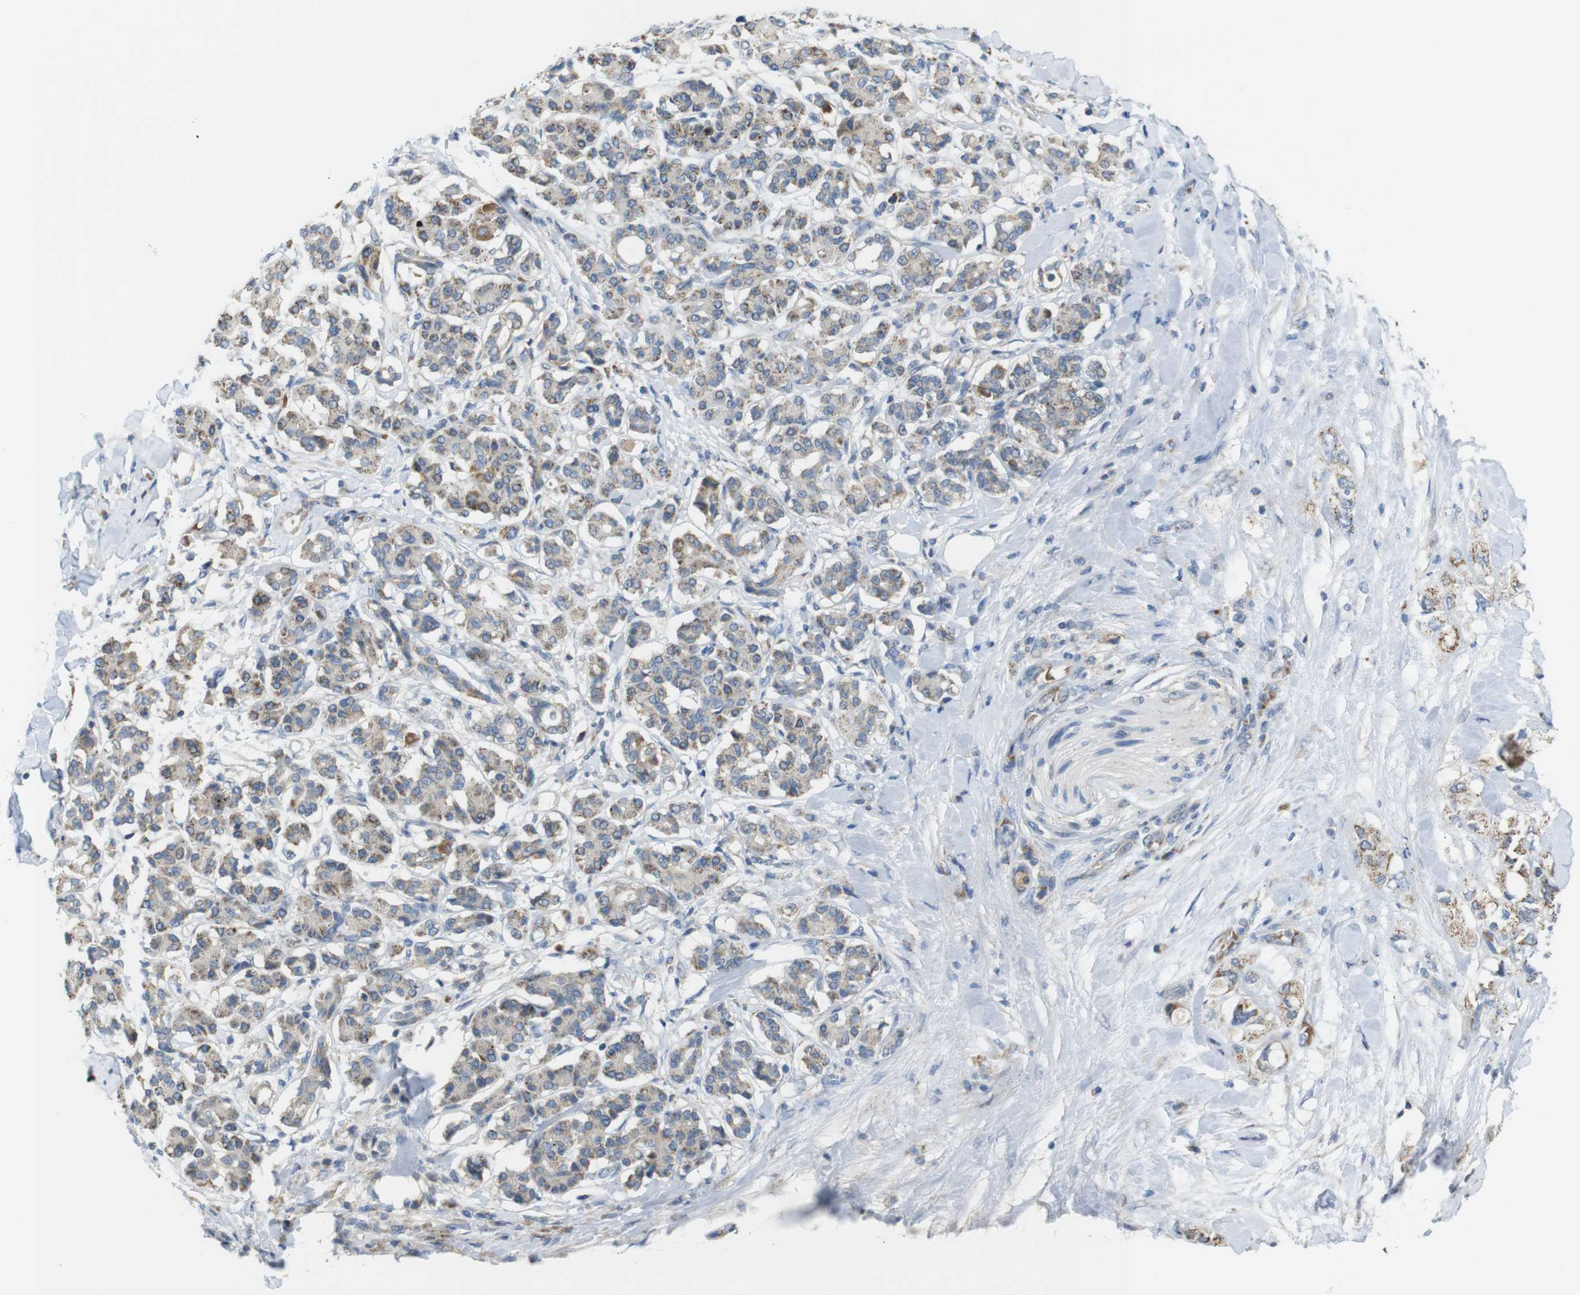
{"staining": {"intensity": "moderate", "quantity": ">75%", "location": "cytoplasmic/membranous"}, "tissue": "pancreatic cancer", "cell_type": "Tumor cells", "image_type": "cancer", "snomed": [{"axis": "morphology", "description": "Adenocarcinoma, NOS"}, {"axis": "topography", "description": "Pancreas"}], "caption": "This micrograph displays IHC staining of human adenocarcinoma (pancreatic), with medium moderate cytoplasmic/membranous expression in about >75% of tumor cells.", "gene": "MARCHF1", "patient": {"sex": "female", "age": 56}}